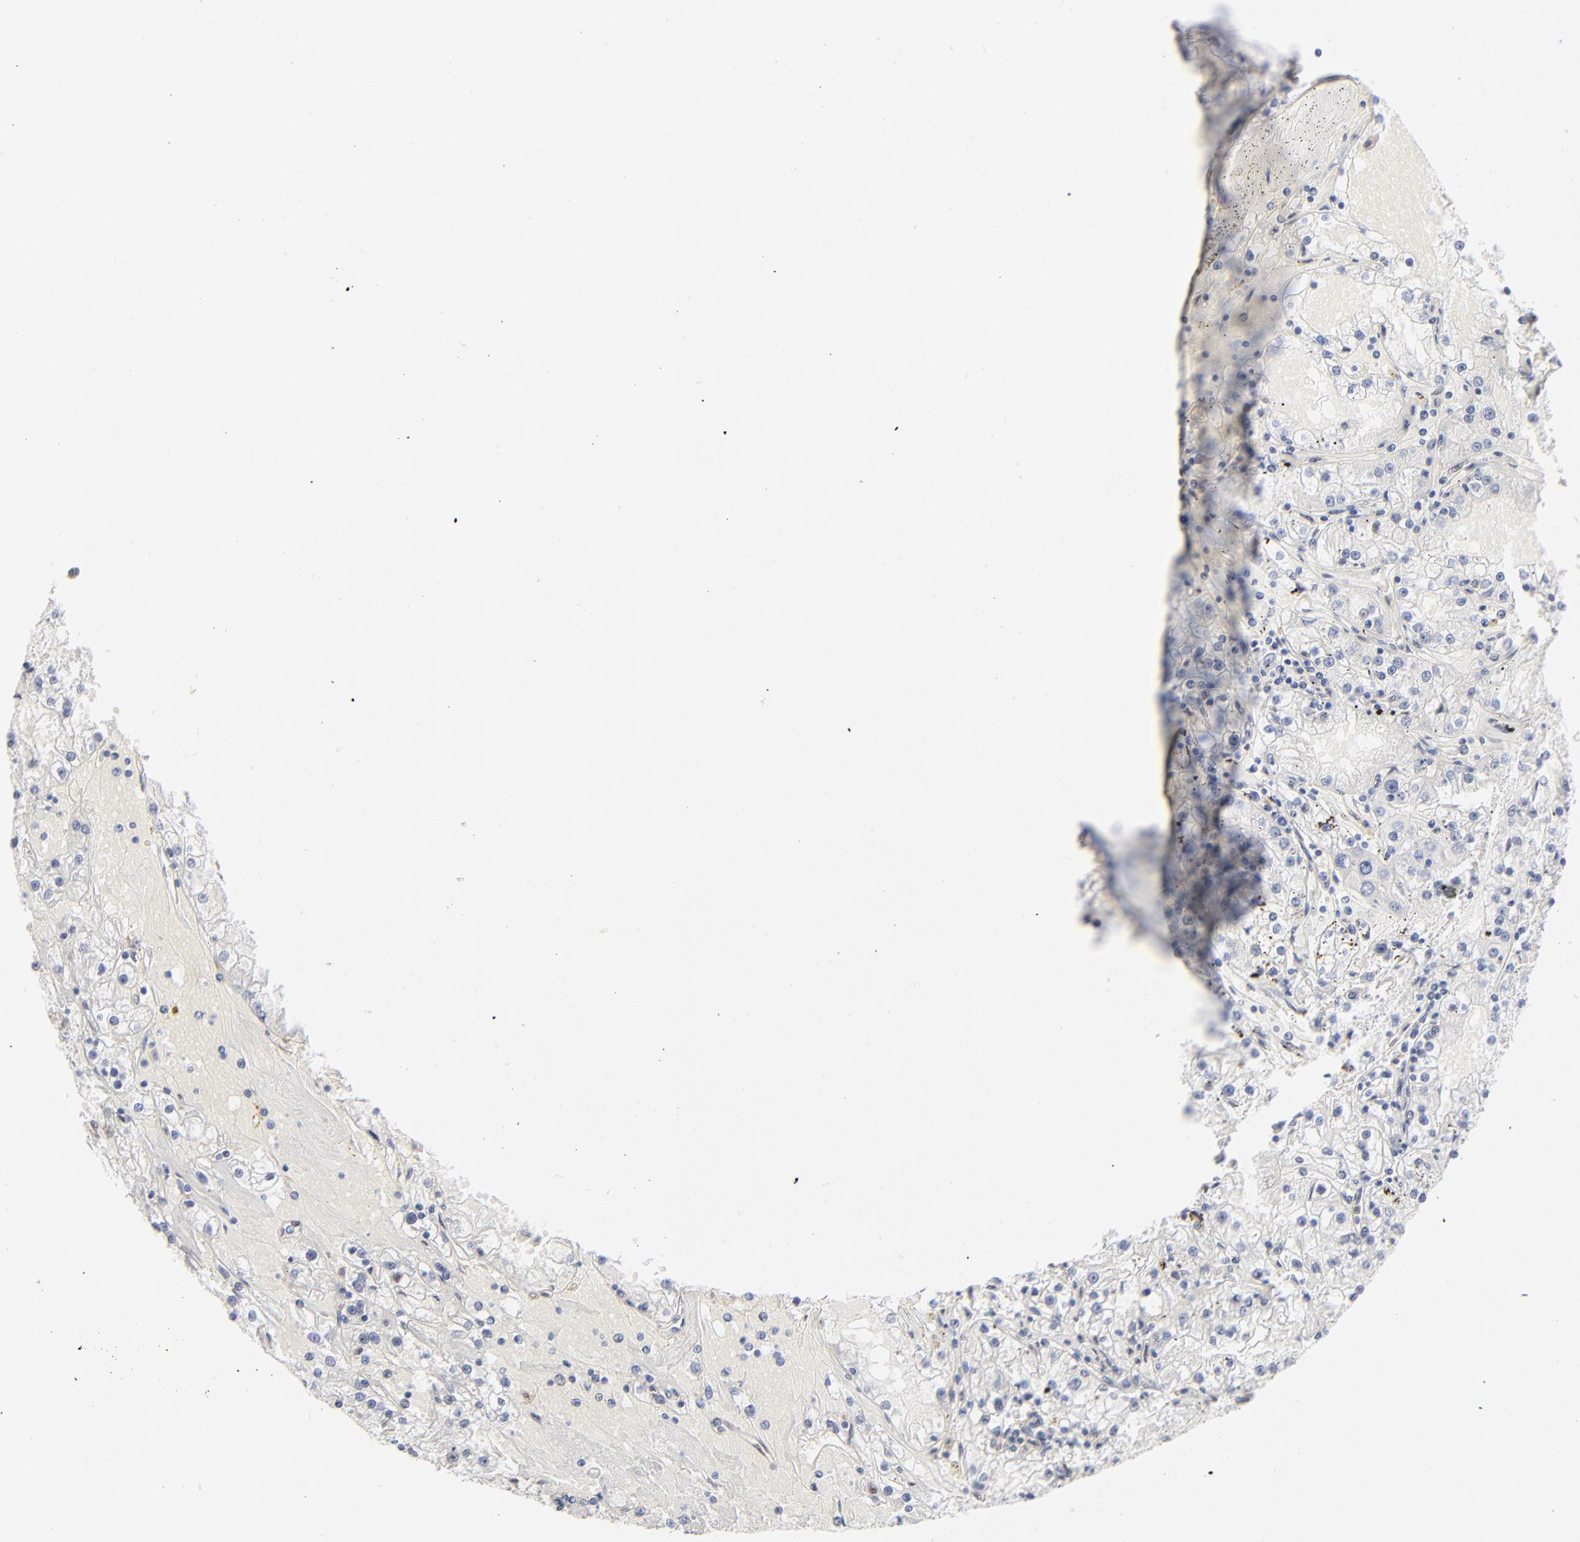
{"staining": {"intensity": "negative", "quantity": "none", "location": "none"}, "tissue": "renal cancer", "cell_type": "Tumor cells", "image_type": "cancer", "snomed": [{"axis": "morphology", "description": "Adenocarcinoma, NOS"}, {"axis": "topography", "description": "Kidney"}], "caption": "IHC micrograph of neoplastic tissue: renal cancer (adenocarcinoma) stained with DAB (3,3'-diaminobenzidine) reveals no significant protein staining in tumor cells.", "gene": "ARRB1", "patient": {"sex": "male", "age": 56}}